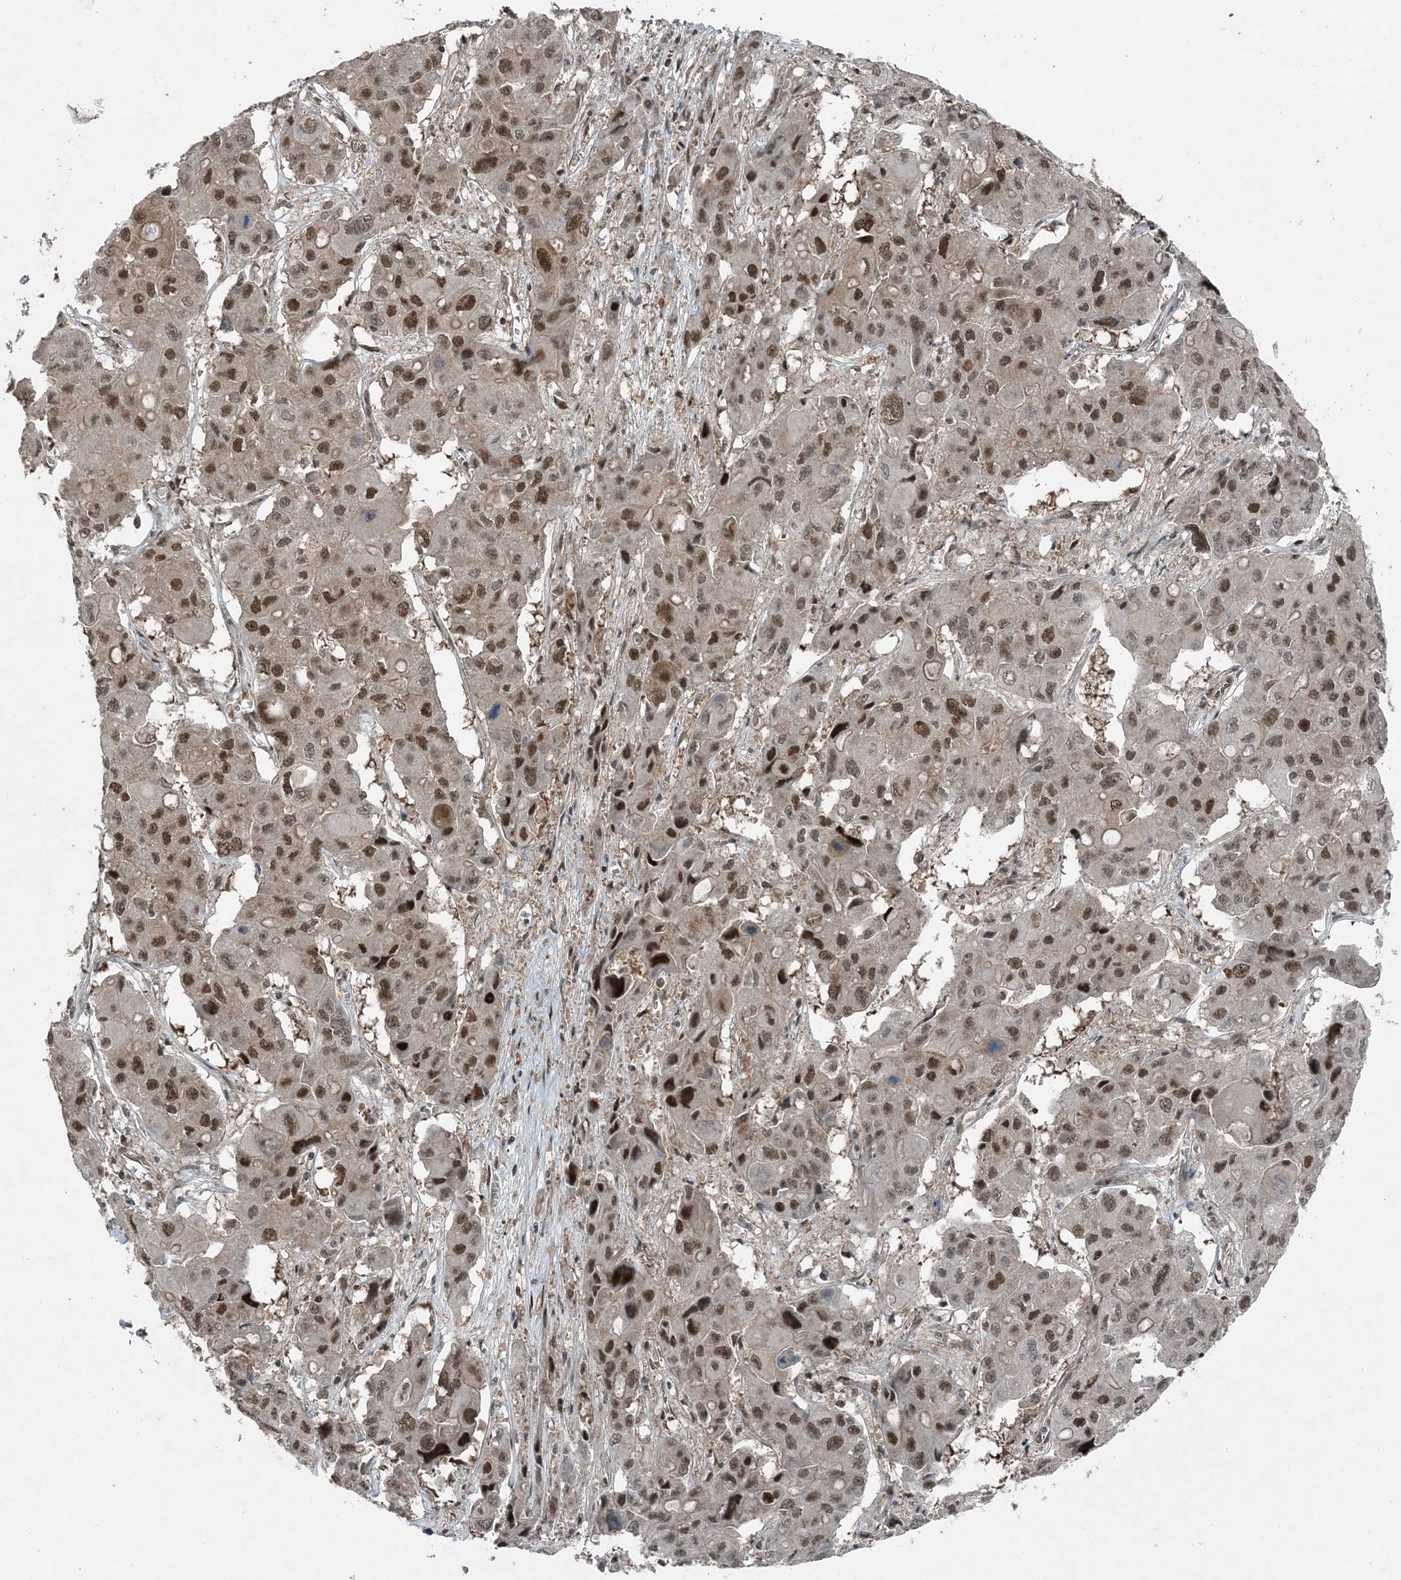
{"staining": {"intensity": "moderate", "quantity": ">75%", "location": "nuclear"}, "tissue": "liver cancer", "cell_type": "Tumor cells", "image_type": "cancer", "snomed": [{"axis": "morphology", "description": "Cholangiocarcinoma"}, {"axis": "topography", "description": "Liver"}], "caption": "High-power microscopy captured an immunohistochemistry (IHC) image of cholangiocarcinoma (liver), revealing moderate nuclear staining in approximately >75% of tumor cells.", "gene": "COPS7B", "patient": {"sex": "male", "age": 67}}